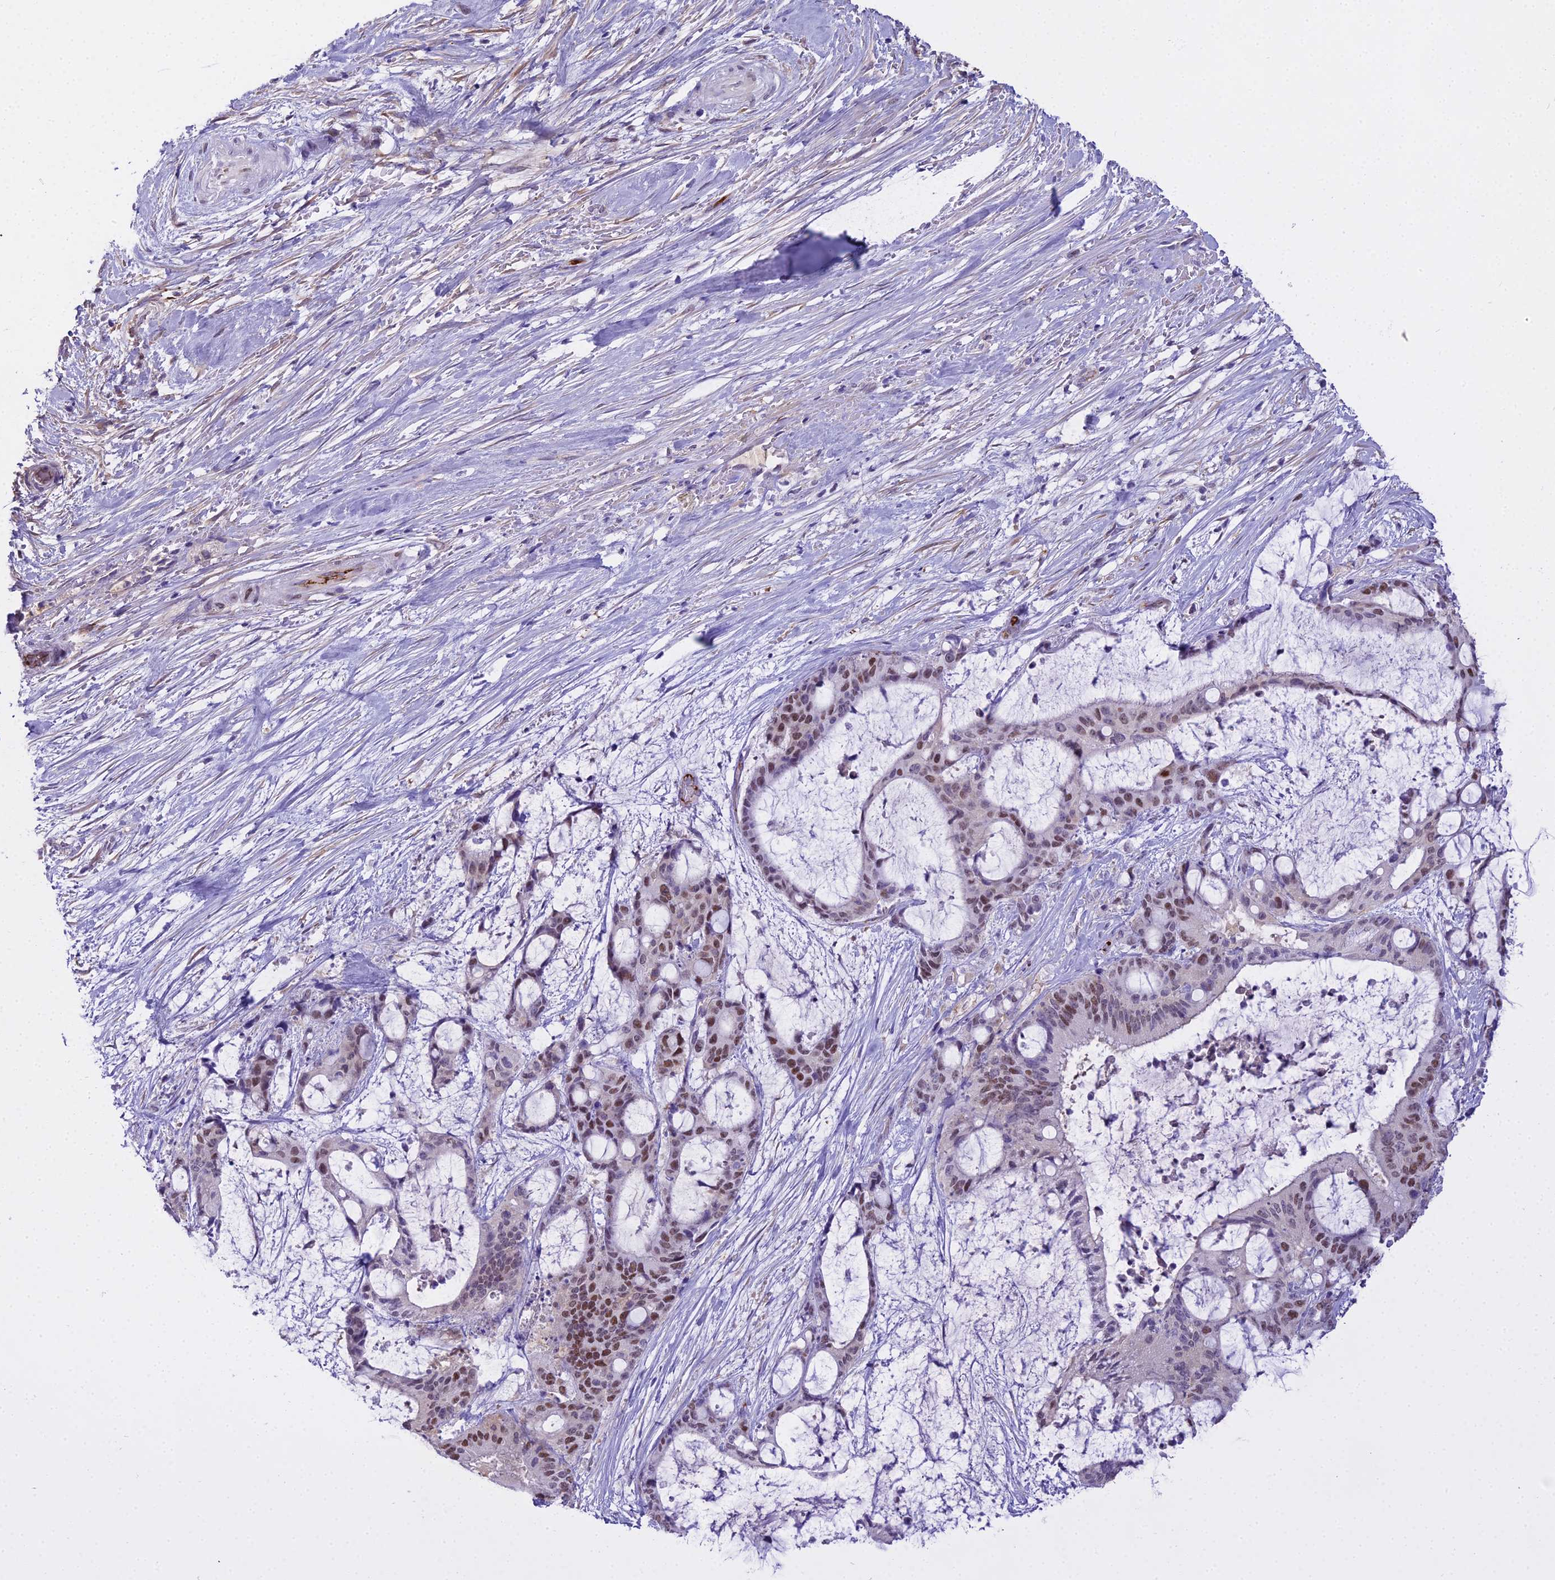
{"staining": {"intensity": "moderate", "quantity": "25%-75%", "location": "nuclear"}, "tissue": "liver cancer", "cell_type": "Tumor cells", "image_type": "cancer", "snomed": [{"axis": "morphology", "description": "Normal tissue, NOS"}, {"axis": "morphology", "description": "Cholangiocarcinoma"}, {"axis": "topography", "description": "Liver"}, {"axis": "topography", "description": "Peripheral nerve tissue"}], "caption": "A brown stain shows moderate nuclear expression of a protein in human liver cholangiocarcinoma tumor cells.", "gene": "MAT2A", "patient": {"sex": "female", "age": 73}}